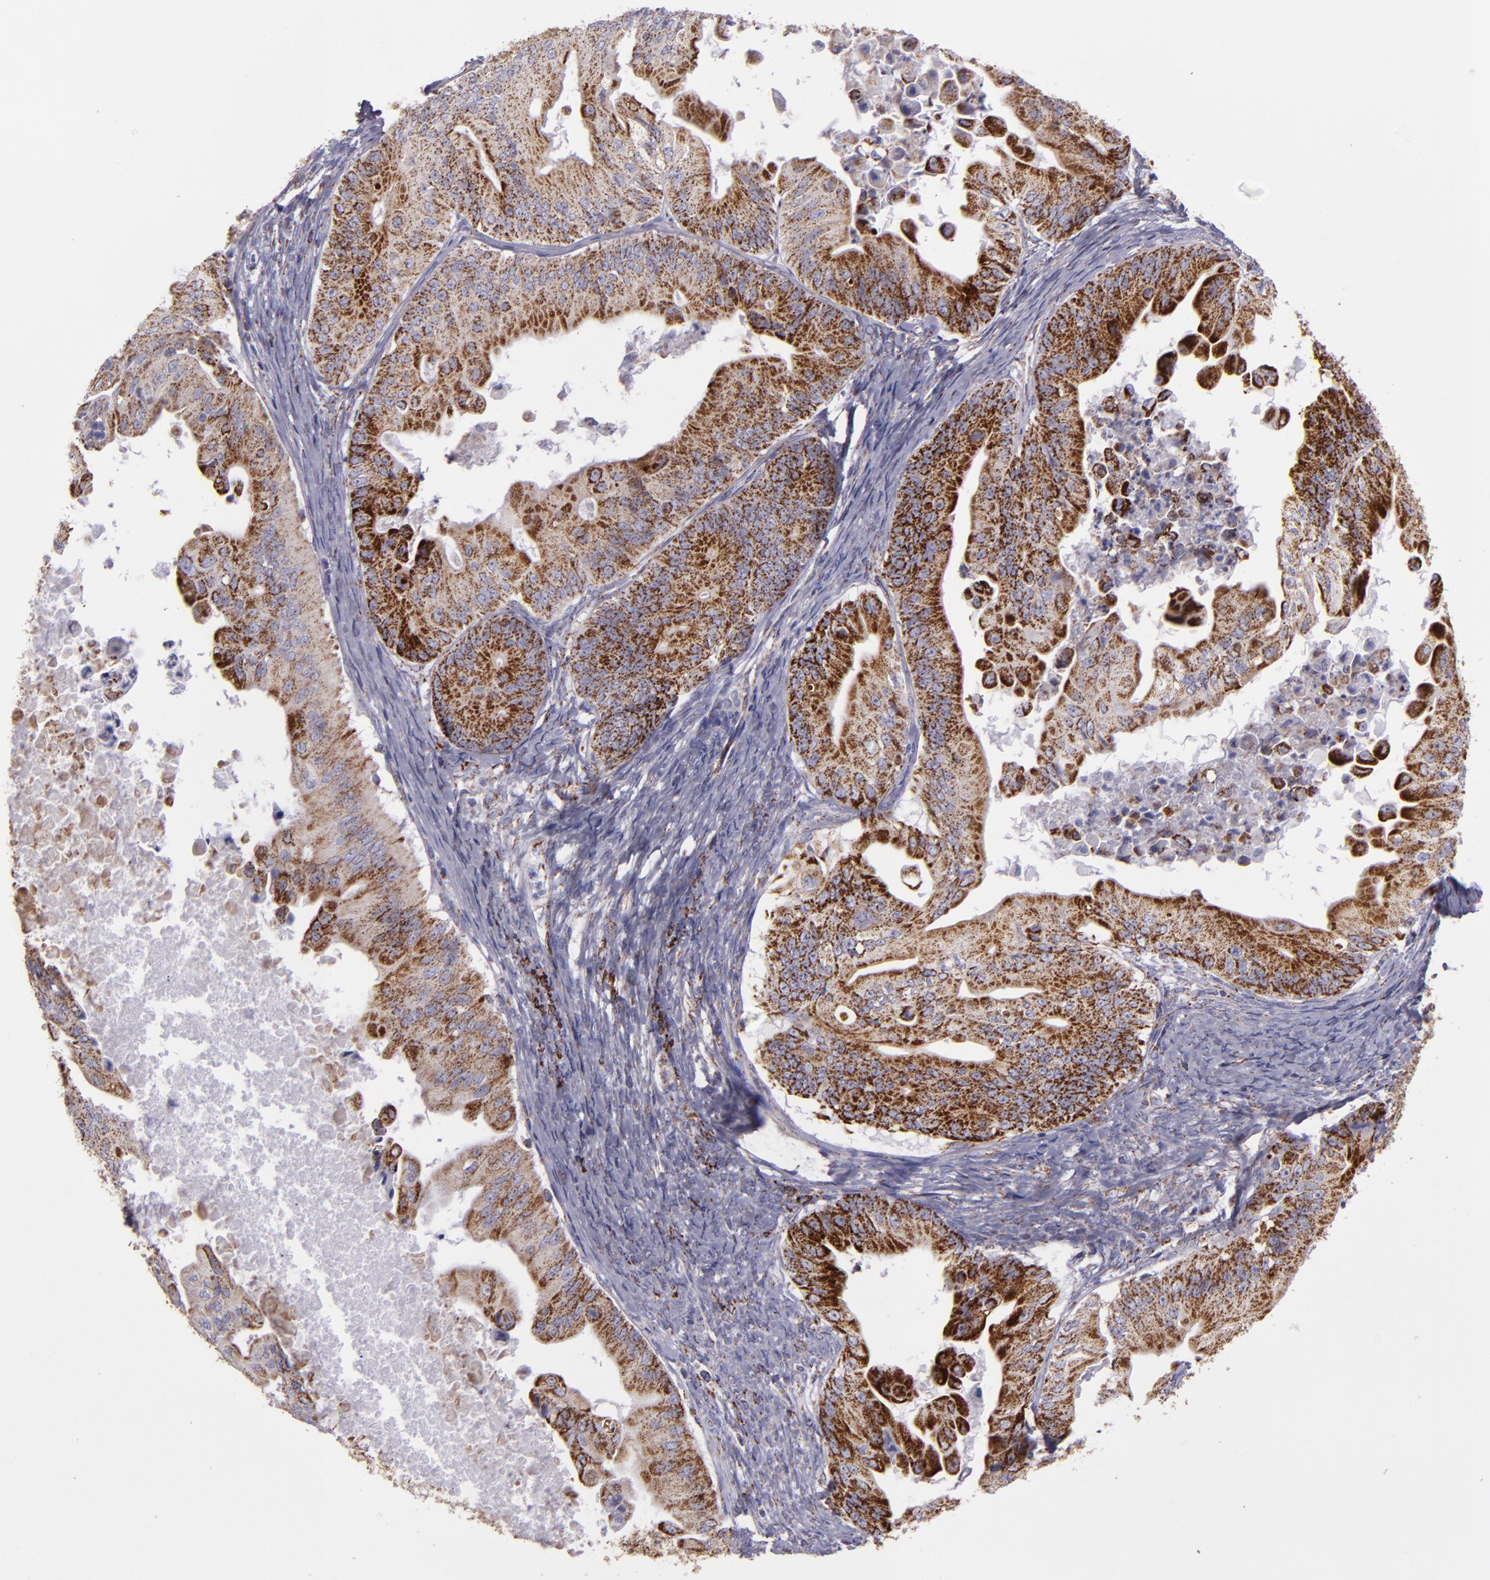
{"staining": {"intensity": "moderate", "quantity": ">75%", "location": "cytoplasmic/membranous"}, "tissue": "ovarian cancer", "cell_type": "Tumor cells", "image_type": "cancer", "snomed": [{"axis": "morphology", "description": "Cystadenocarcinoma, mucinous, NOS"}, {"axis": "topography", "description": "Ovary"}], "caption": "Tumor cells exhibit medium levels of moderate cytoplasmic/membranous expression in approximately >75% of cells in mucinous cystadenocarcinoma (ovarian).", "gene": "HSPD1", "patient": {"sex": "female", "age": 37}}